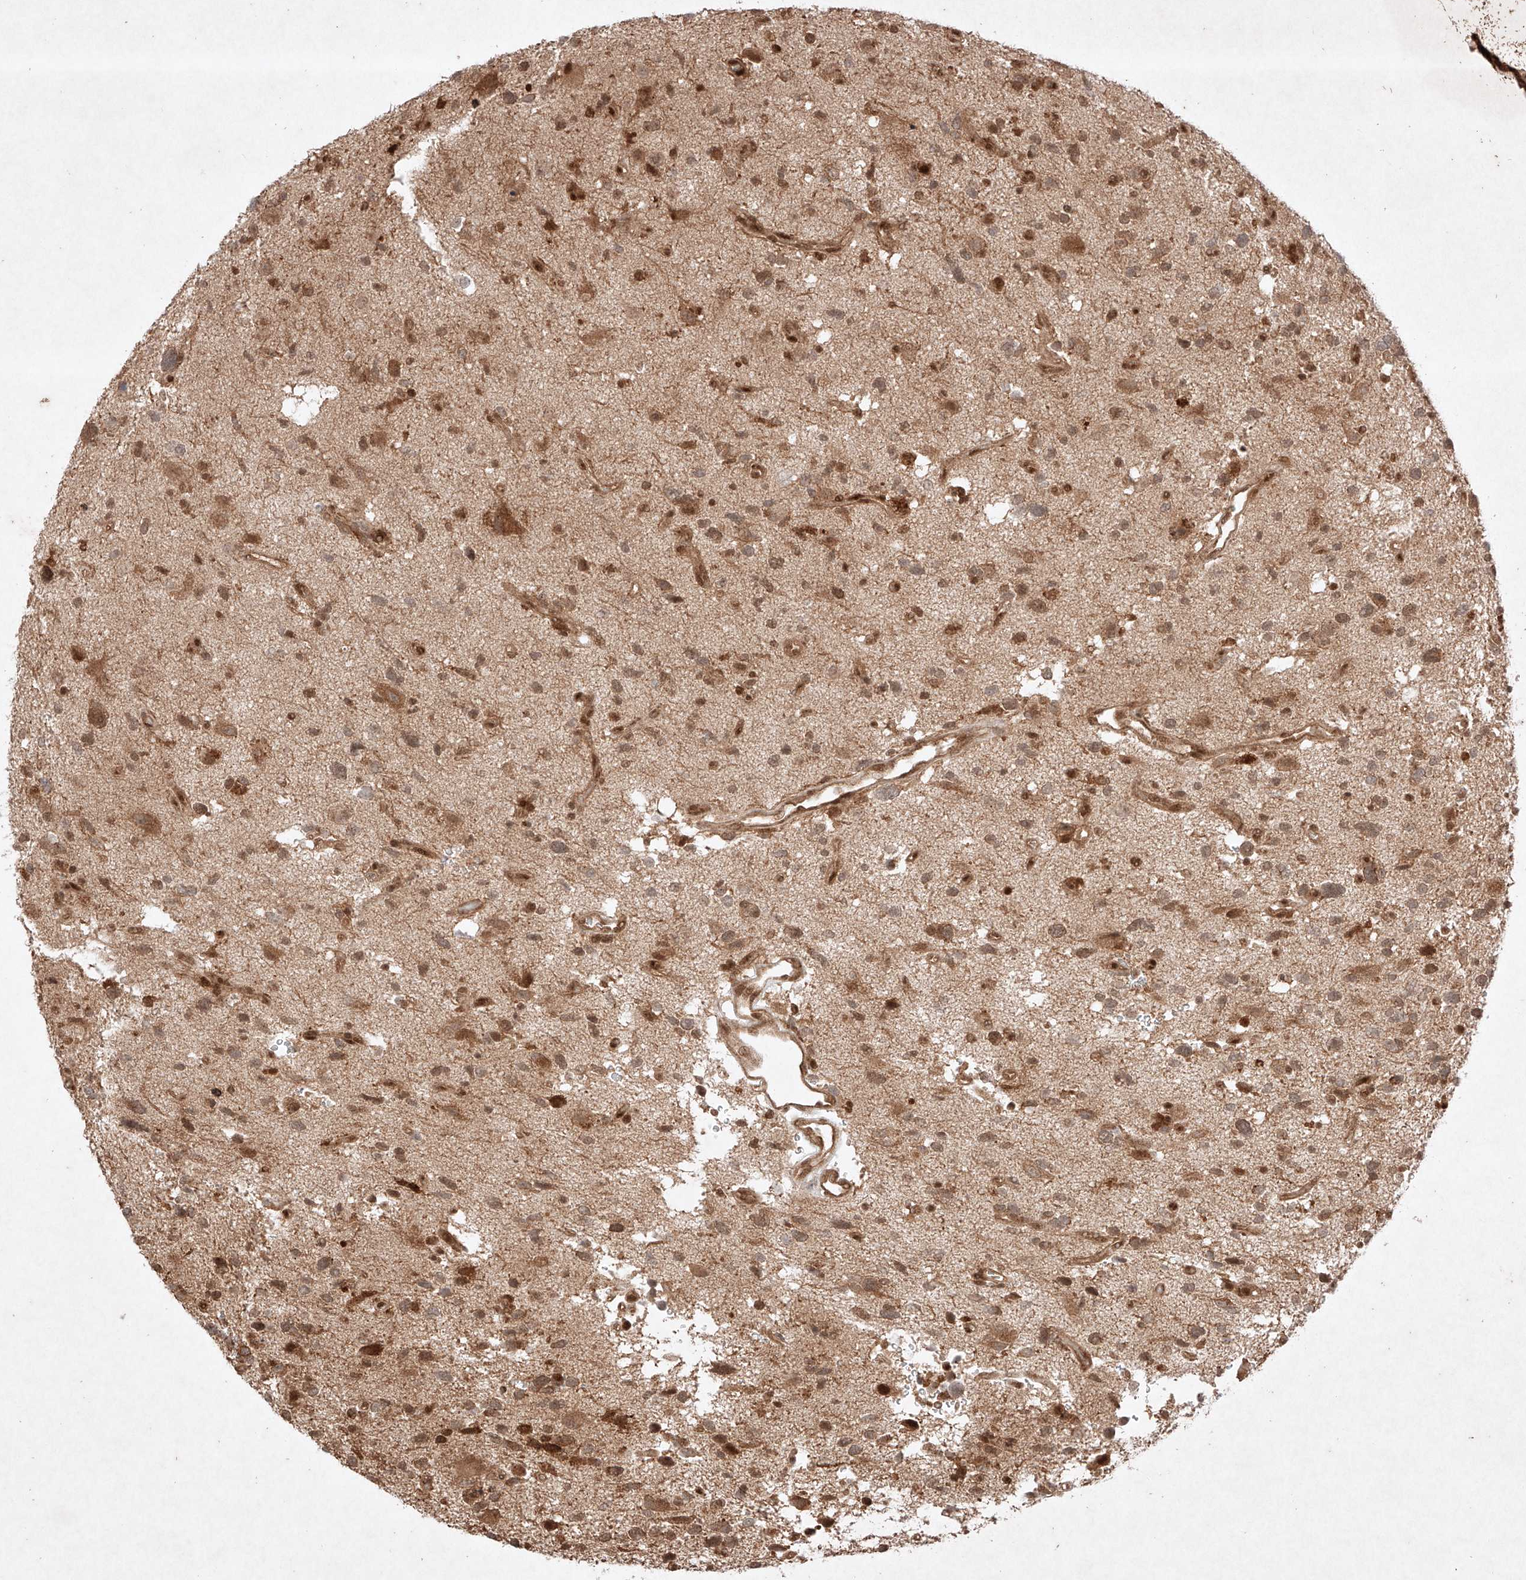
{"staining": {"intensity": "moderate", "quantity": ">75%", "location": "cytoplasmic/membranous,nuclear"}, "tissue": "glioma", "cell_type": "Tumor cells", "image_type": "cancer", "snomed": [{"axis": "morphology", "description": "Glioma, malignant, High grade"}, {"axis": "topography", "description": "Brain"}], "caption": "High-power microscopy captured an immunohistochemistry photomicrograph of malignant glioma (high-grade), revealing moderate cytoplasmic/membranous and nuclear expression in approximately >75% of tumor cells.", "gene": "RNF31", "patient": {"sex": "male", "age": 33}}